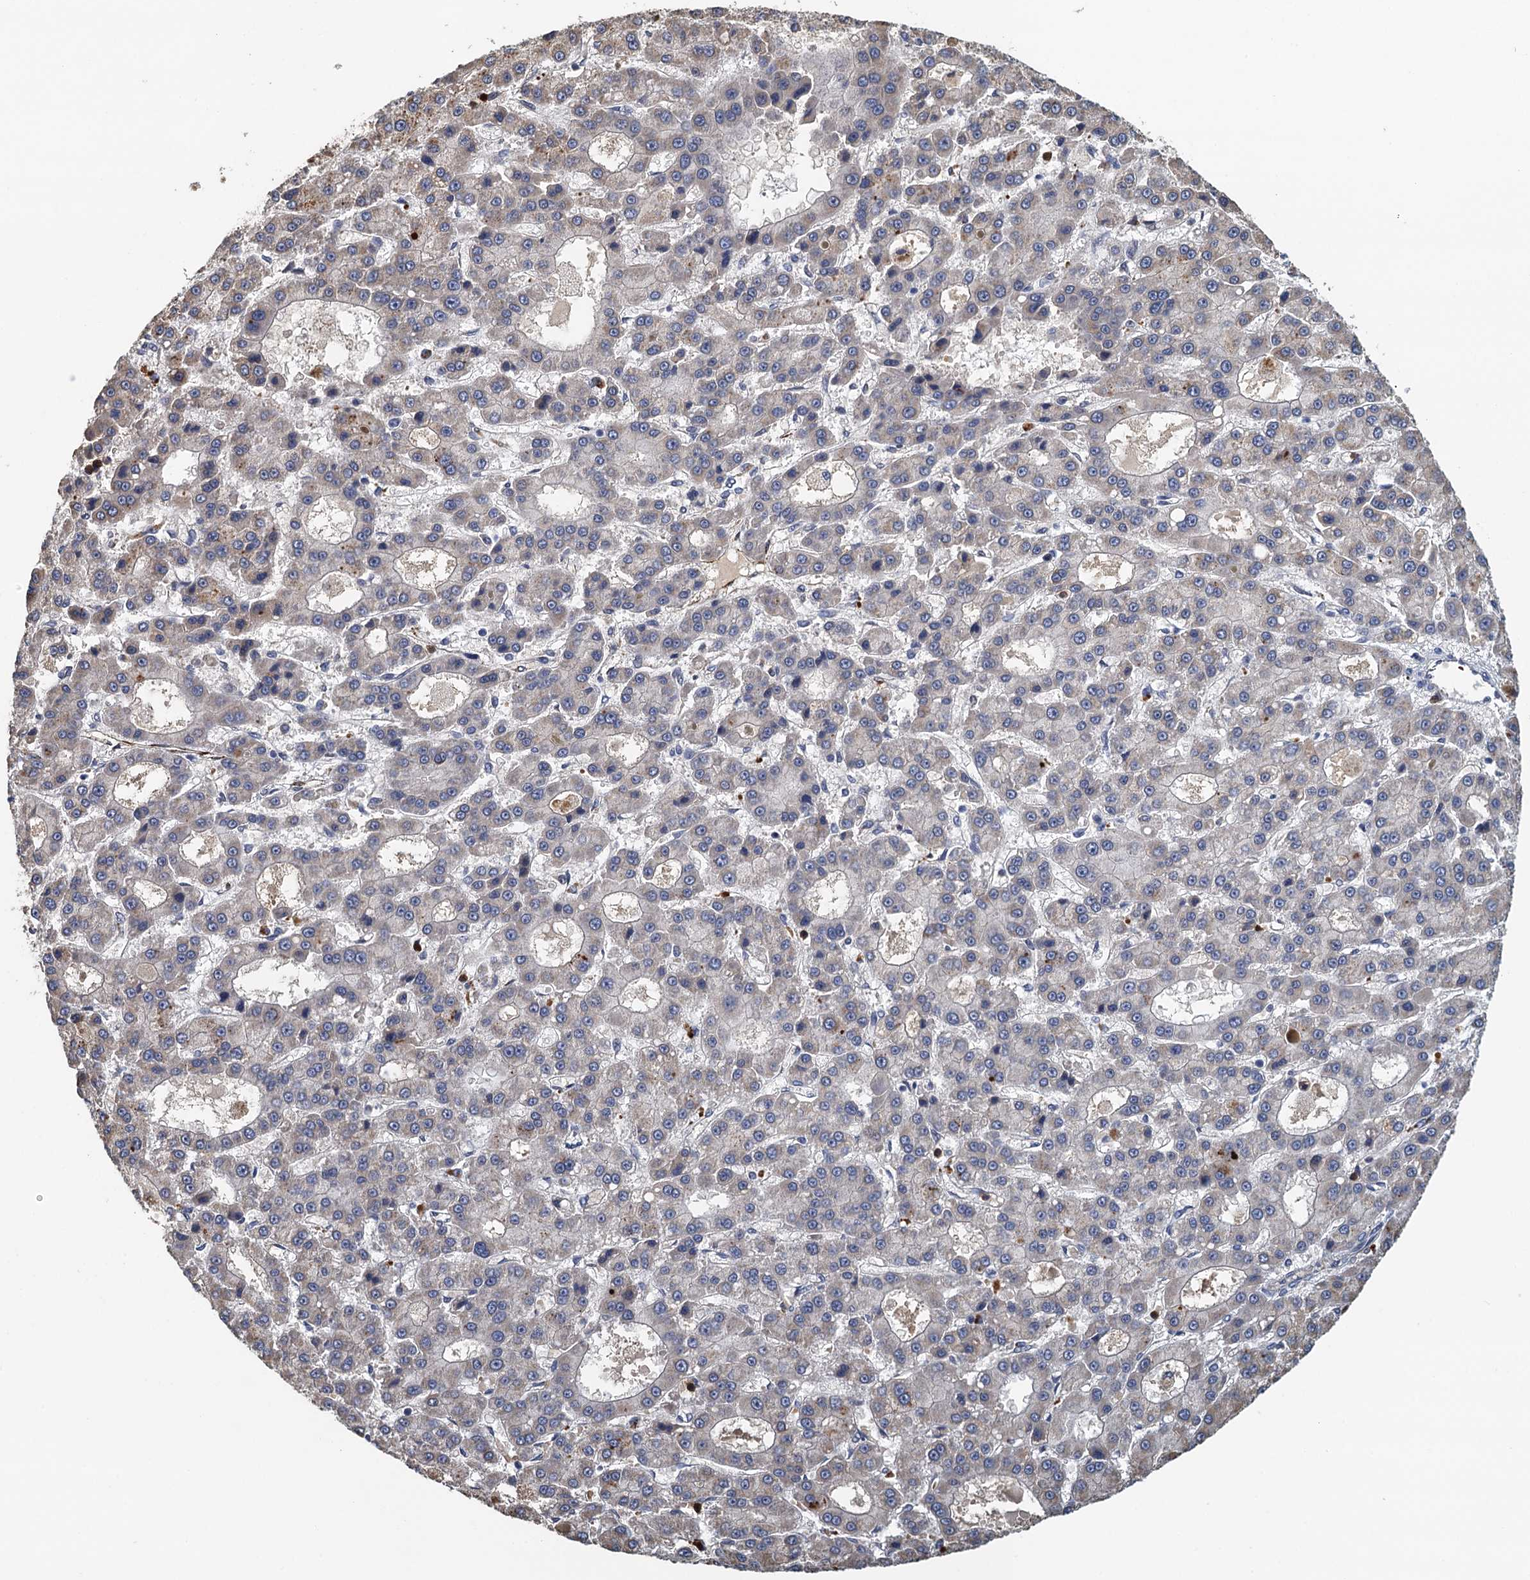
{"staining": {"intensity": "negative", "quantity": "none", "location": "none"}, "tissue": "liver cancer", "cell_type": "Tumor cells", "image_type": "cancer", "snomed": [{"axis": "morphology", "description": "Carcinoma, Hepatocellular, NOS"}, {"axis": "topography", "description": "Liver"}], "caption": "The photomicrograph demonstrates no significant positivity in tumor cells of liver cancer.", "gene": "ACSBG1", "patient": {"sex": "male", "age": 70}}